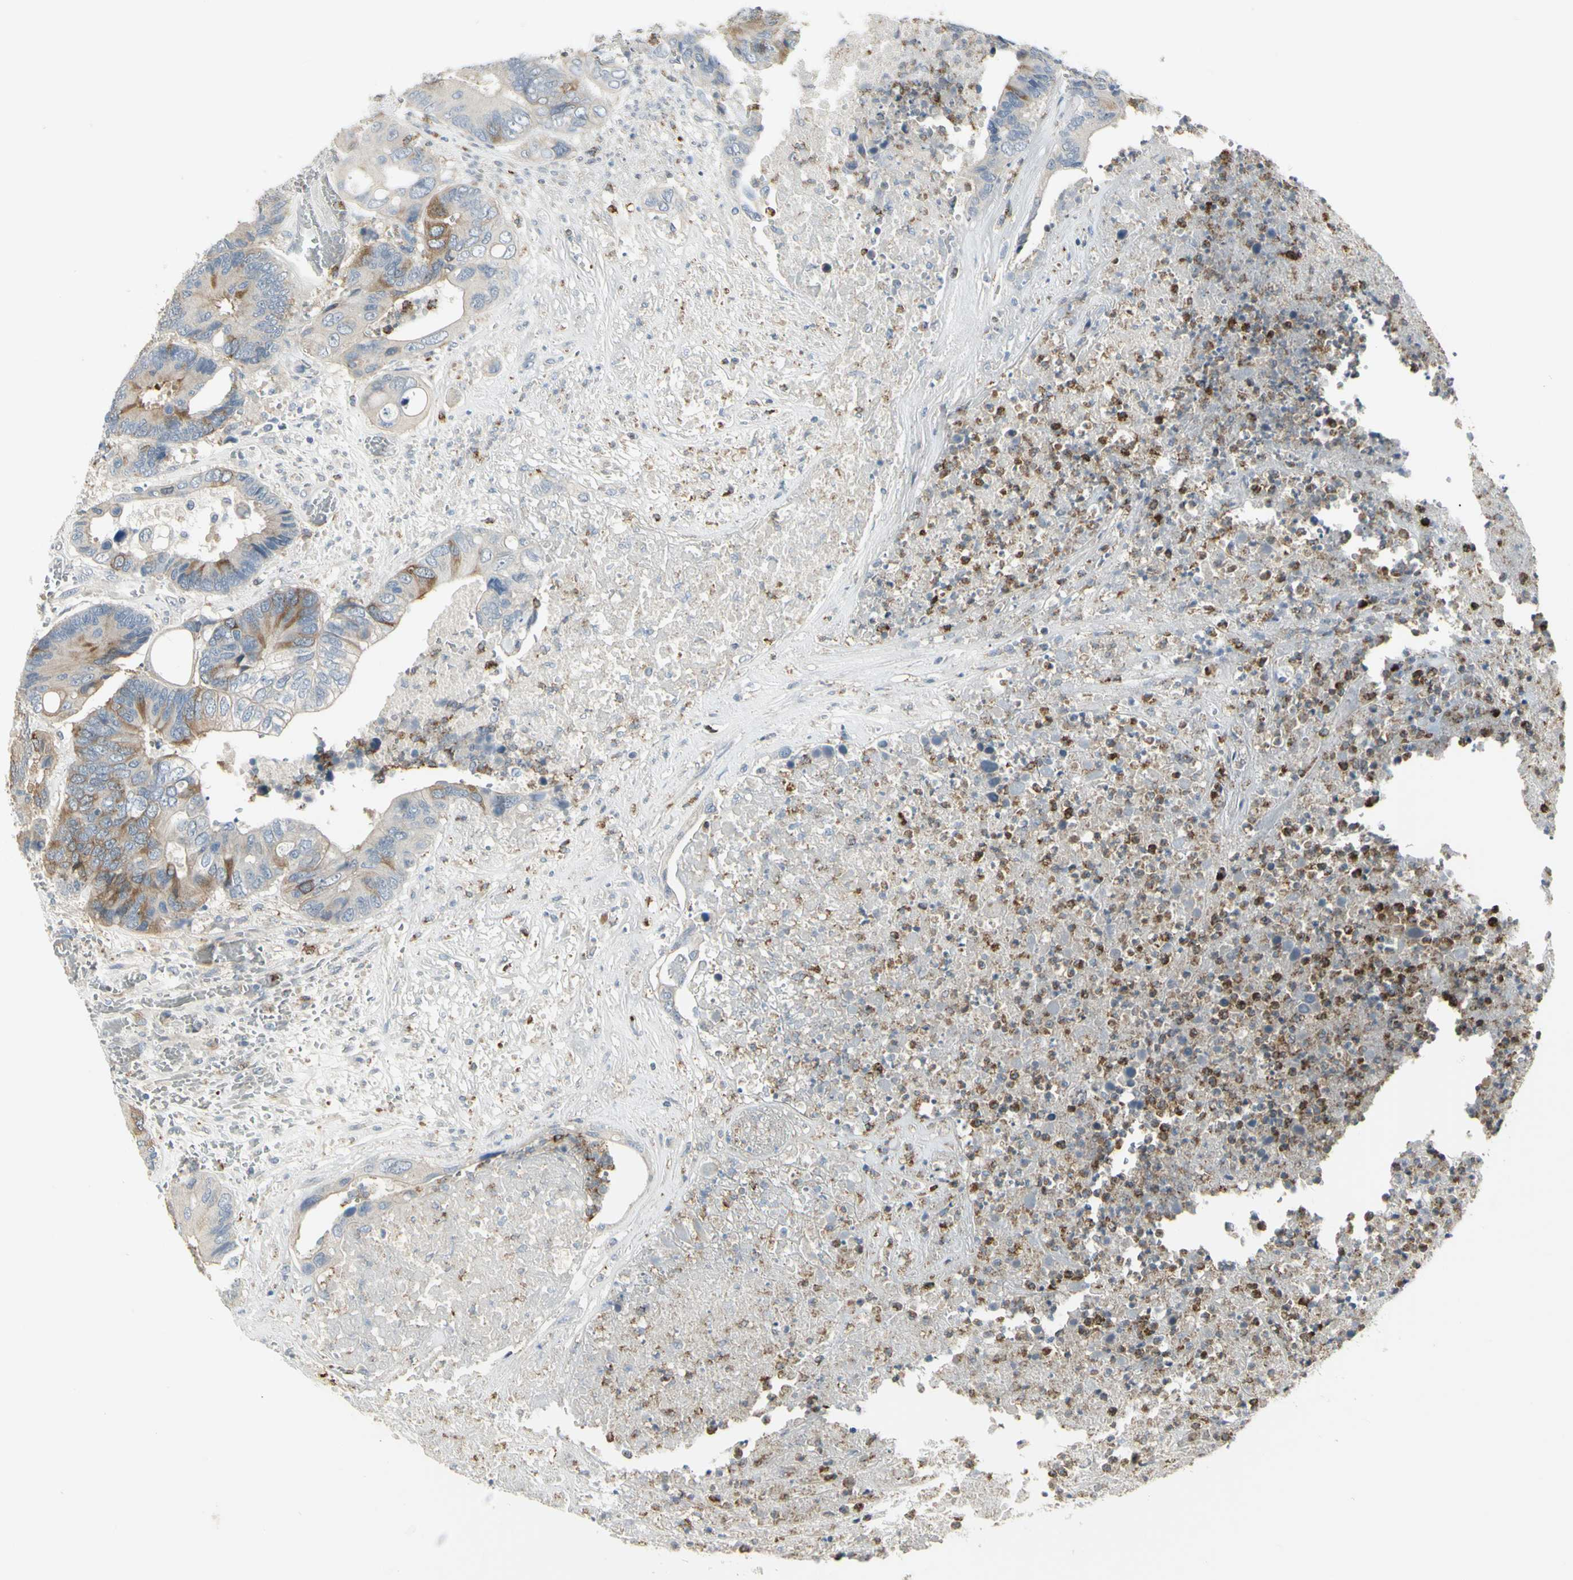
{"staining": {"intensity": "moderate", "quantity": "25%-75%", "location": "cytoplasmic/membranous"}, "tissue": "colorectal cancer", "cell_type": "Tumor cells", "image_type": "cancer", "snomed": [{"axis": "morphology", "description": "Adenocarcinoma, NOS"}, {"axis": "topography", "description": "Rectum"}], "caption": "Brown immunohistochemical staining in human colorectal cancer demonstrates moderate cytoplasmic/membranous expression in approximately 25%-75% of tumor cells.", "gene": "CCNB2", "patient": {"sex": "male", "age": 55}}